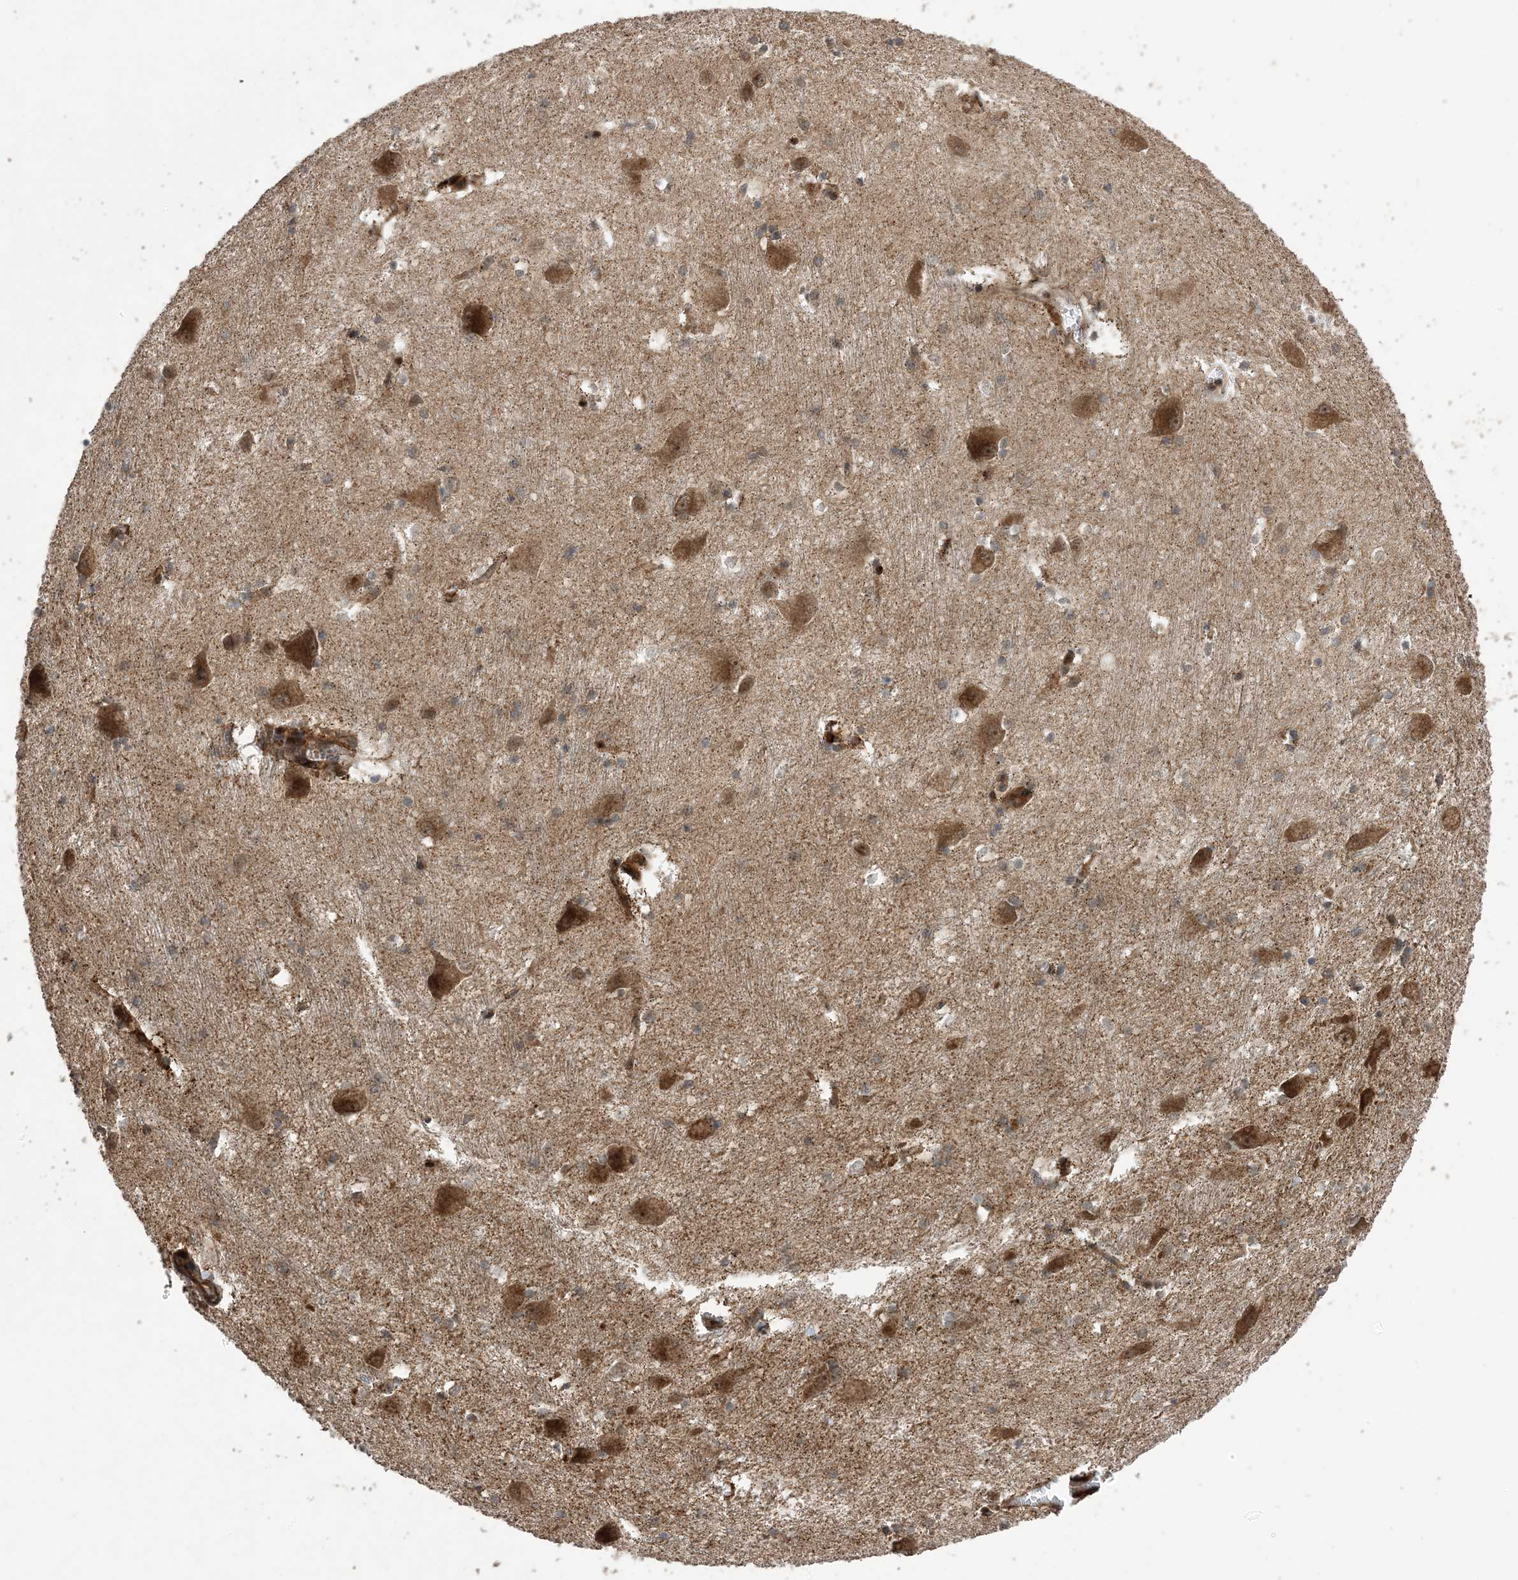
{"staining": {"intensity": "moderate", "quantity": "<25%", "location": "cytoplasmic/membranous"}, "tissue": "caudate", "cell_type": "Glial cells", "image_type": "normal", "snomed": [{"axis": "morphology", "description": "Normal tissue, NOS"}, {"axis": "topography", "description": "Lateral ventricle wall"}], "caption": "Protein staining displays moderate cytoplasmic/membranous staining in about <25% of glial cells in unremarkable caudate. (Brightfield microscopy of DAB IHC at high magnification).", "gene": "ZNF511", "patient": {"sex": "male", "age": 37}}